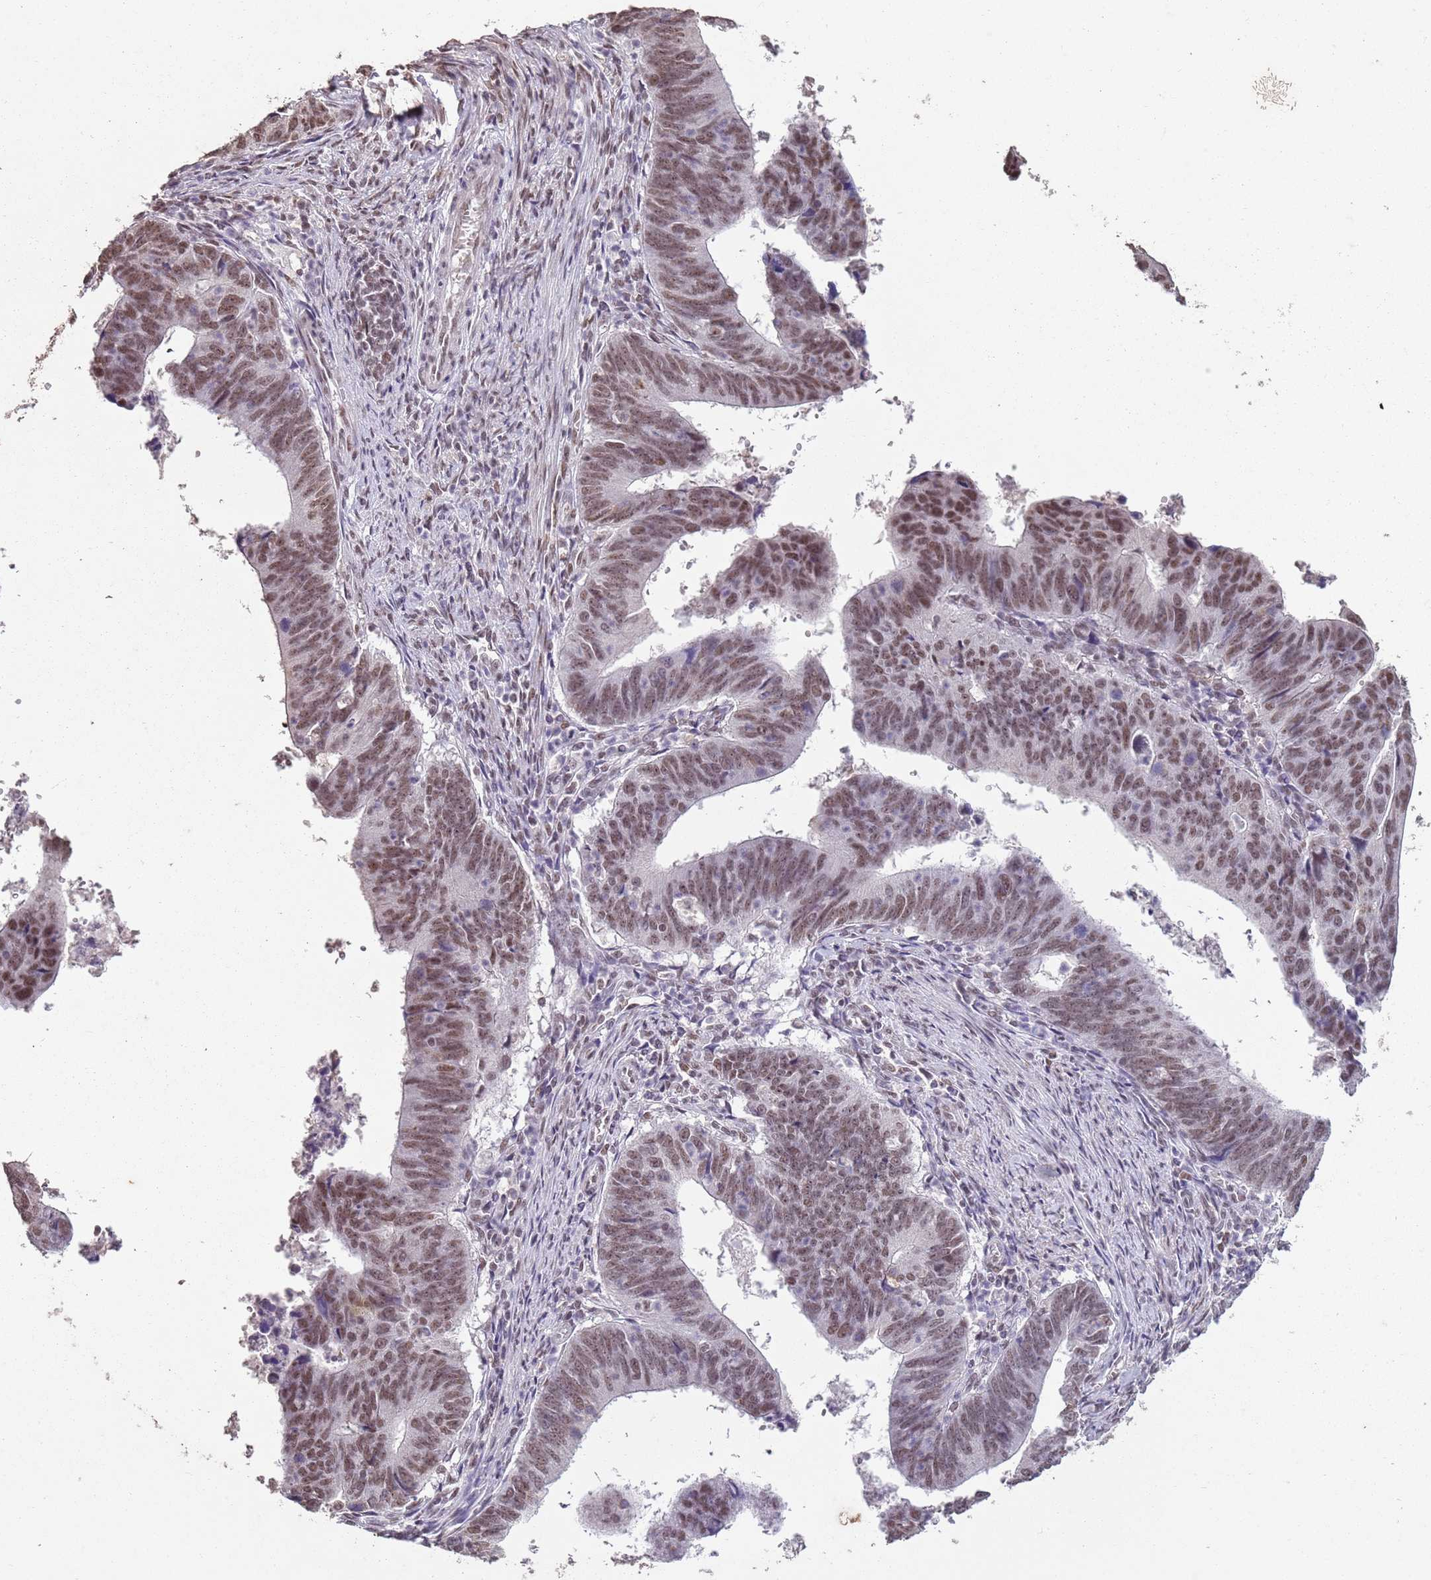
{"staining": {"intensity": "moderate", "quantity": ">75%", "location": "nuclear"}, "tissue": "stomach cancer", "cell_type": "Tumor cells", "image_type": "cancer", "snomed": [{"axis": "morphology", "description": "Adenocarcinoma, NOS"}, {"axis": "topography", "description": "Stomach"}], "caption": "Human stomach cancer (adenocarcinoma) stained for a protein (brown) displays moderate nuclear positive expression in approximately >75% of tumor cells.", "gene": "ARL14EP", "patient": {"sex": "male", "age": 59}}